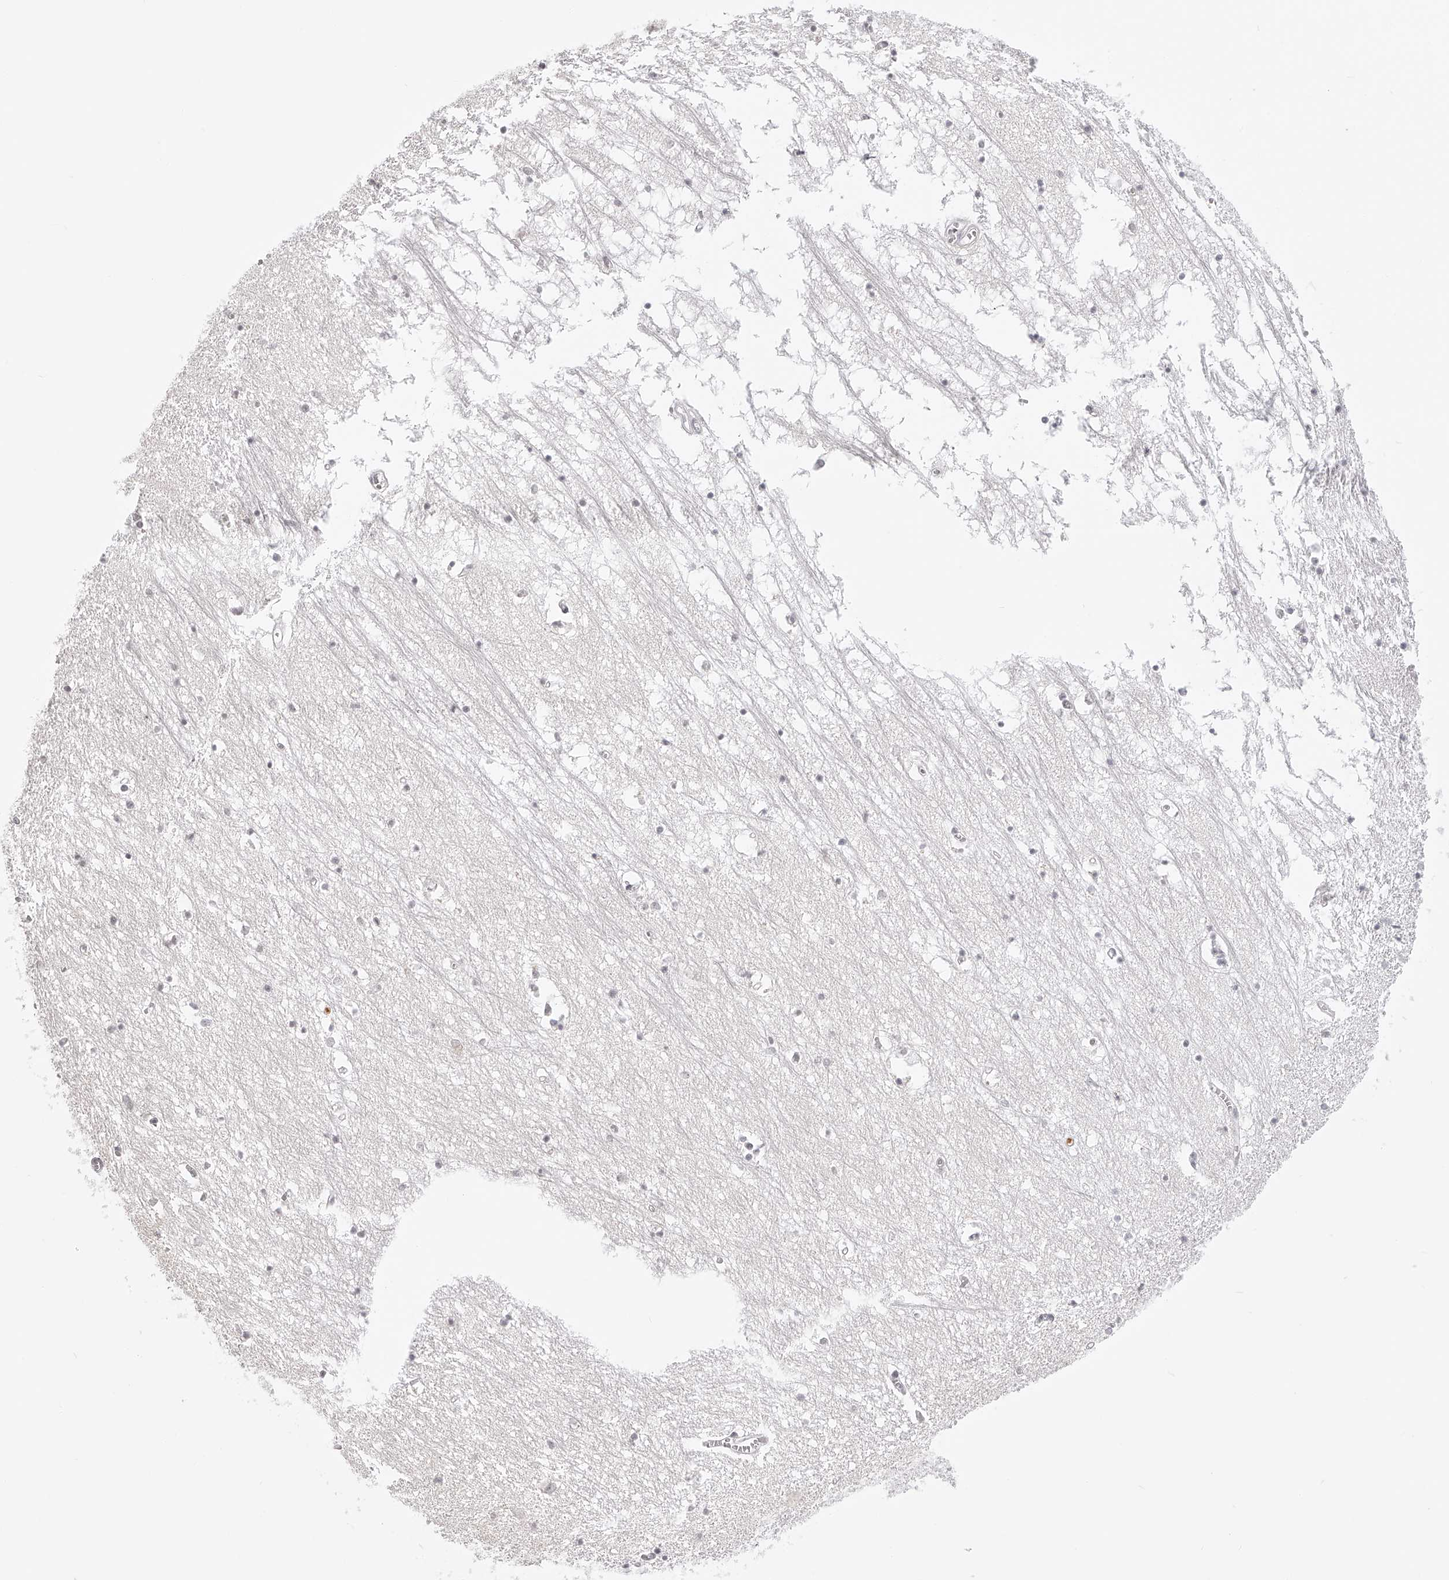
{"staining": {"intensity": "negative", "quantity": "none", "location": "none"}, "tissue": "hippocampus", "cell_type": "Glial cells", "image_type": "normal", "snomed": [{"axis": "morphology", "description": "Normal tissue, NOS"}, {"axis": "topography", "description": "Hippocampus"}], "caption": "Benign hippocampus was stained to show a protein in brown. There is no significant positivity in glial cells. (DAB IHC visualized using brightfield microscopy, high magnification).", "gene": "PLEKHG1", "patient": {"sex": "male", "age": 70}}